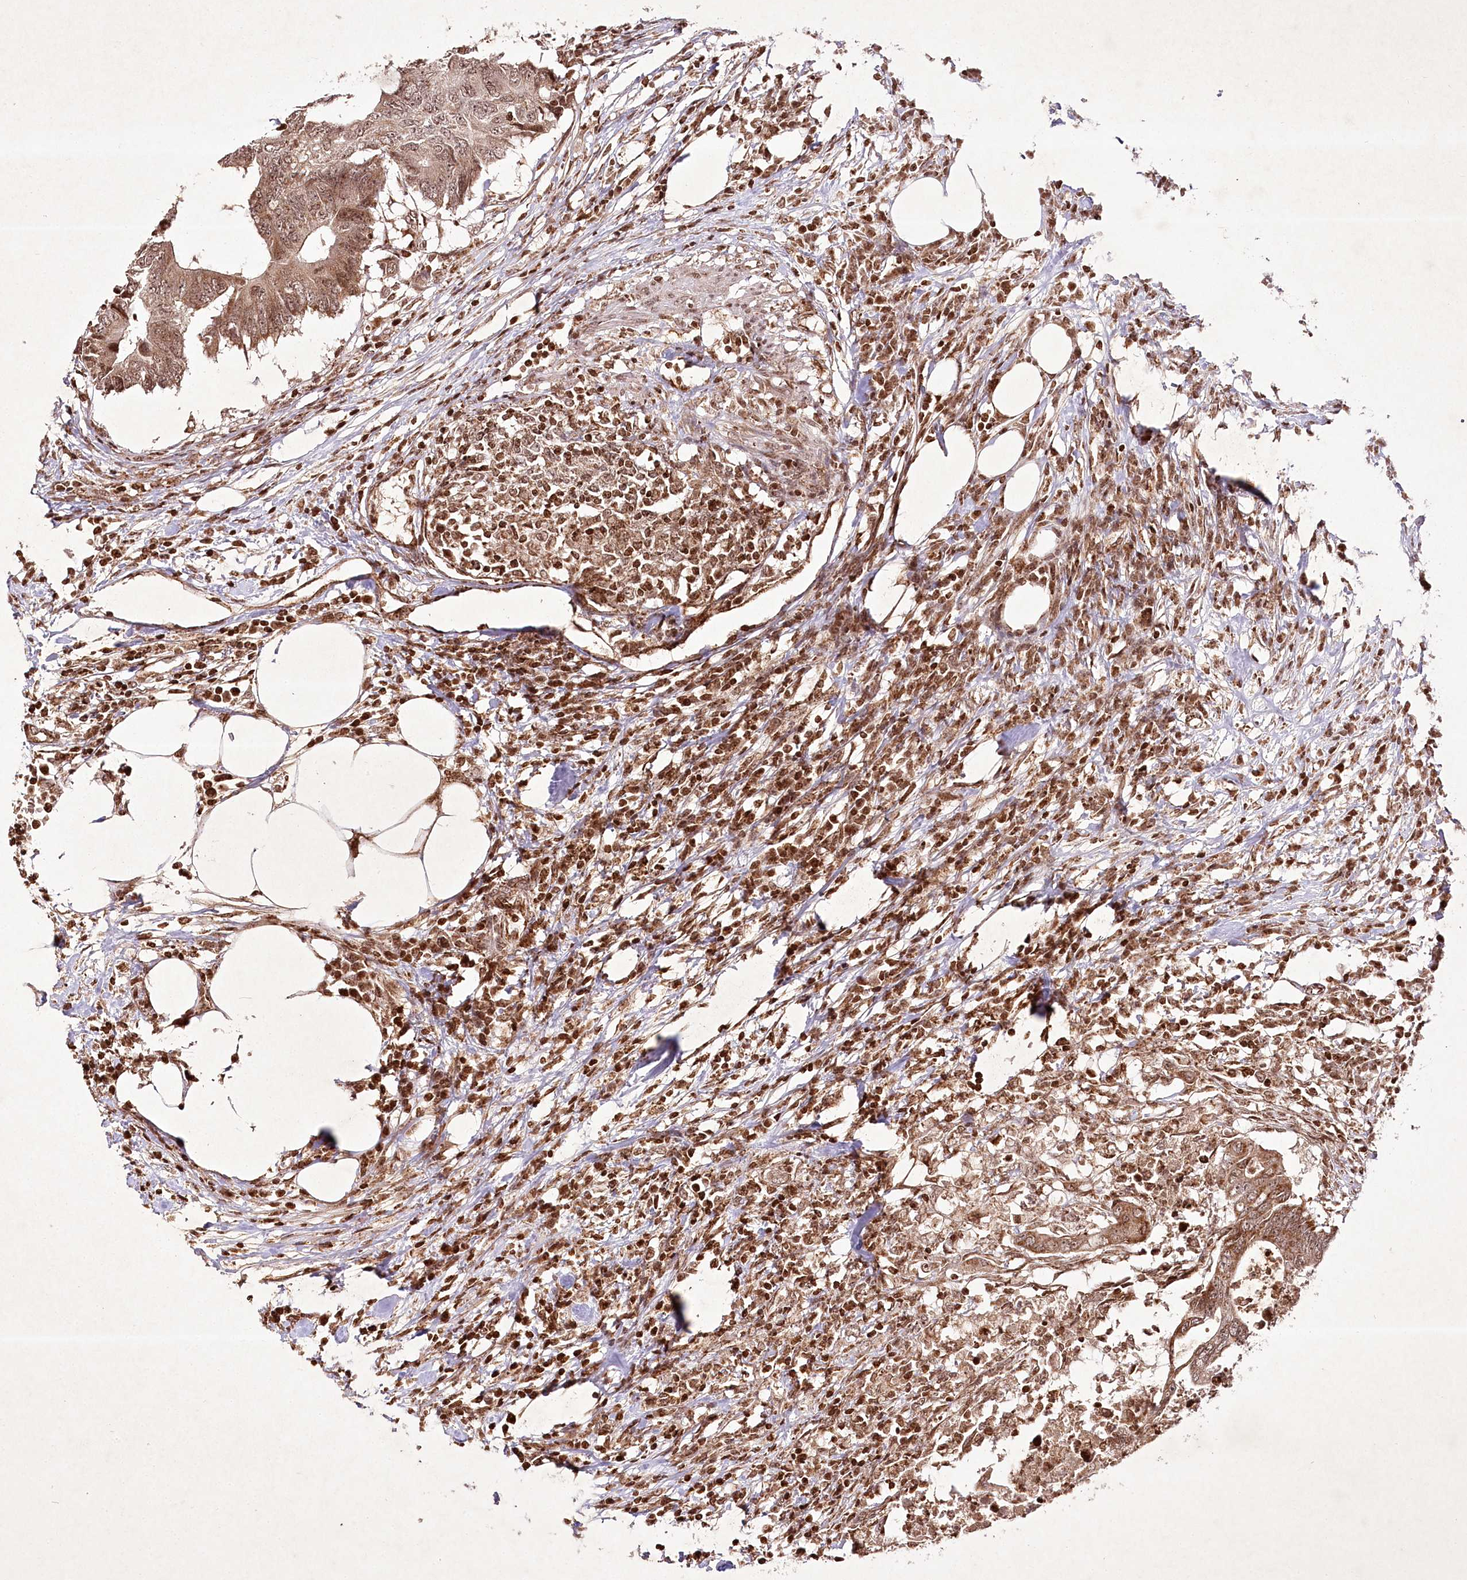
{"staining": {"intensity": "moderate", "quantity": ">75%", "location": "nuclear"}, "tissue": "colorectal cancer", "cell_type": "Tumor cells", "image_type": "cancer", "snomed": [{"axis": "morphology", "description": "Adenocarcinoma, NOS"}, {"axis": "topography", "description": "Colon"}], "caption": "Immunohistochemical staining of colorectal cancer (adenocarcinoma) reveals medium levels of moderate nuclear staining in approximately >75% of tumor cells. The staining was performed using DAB to visualize the protein expression in brown, while the nuclei were stained in blue with hematoxylin (Magnification: 20x).", "gene": "CARM1", "patient": {"sex": "male", "age": 71}}